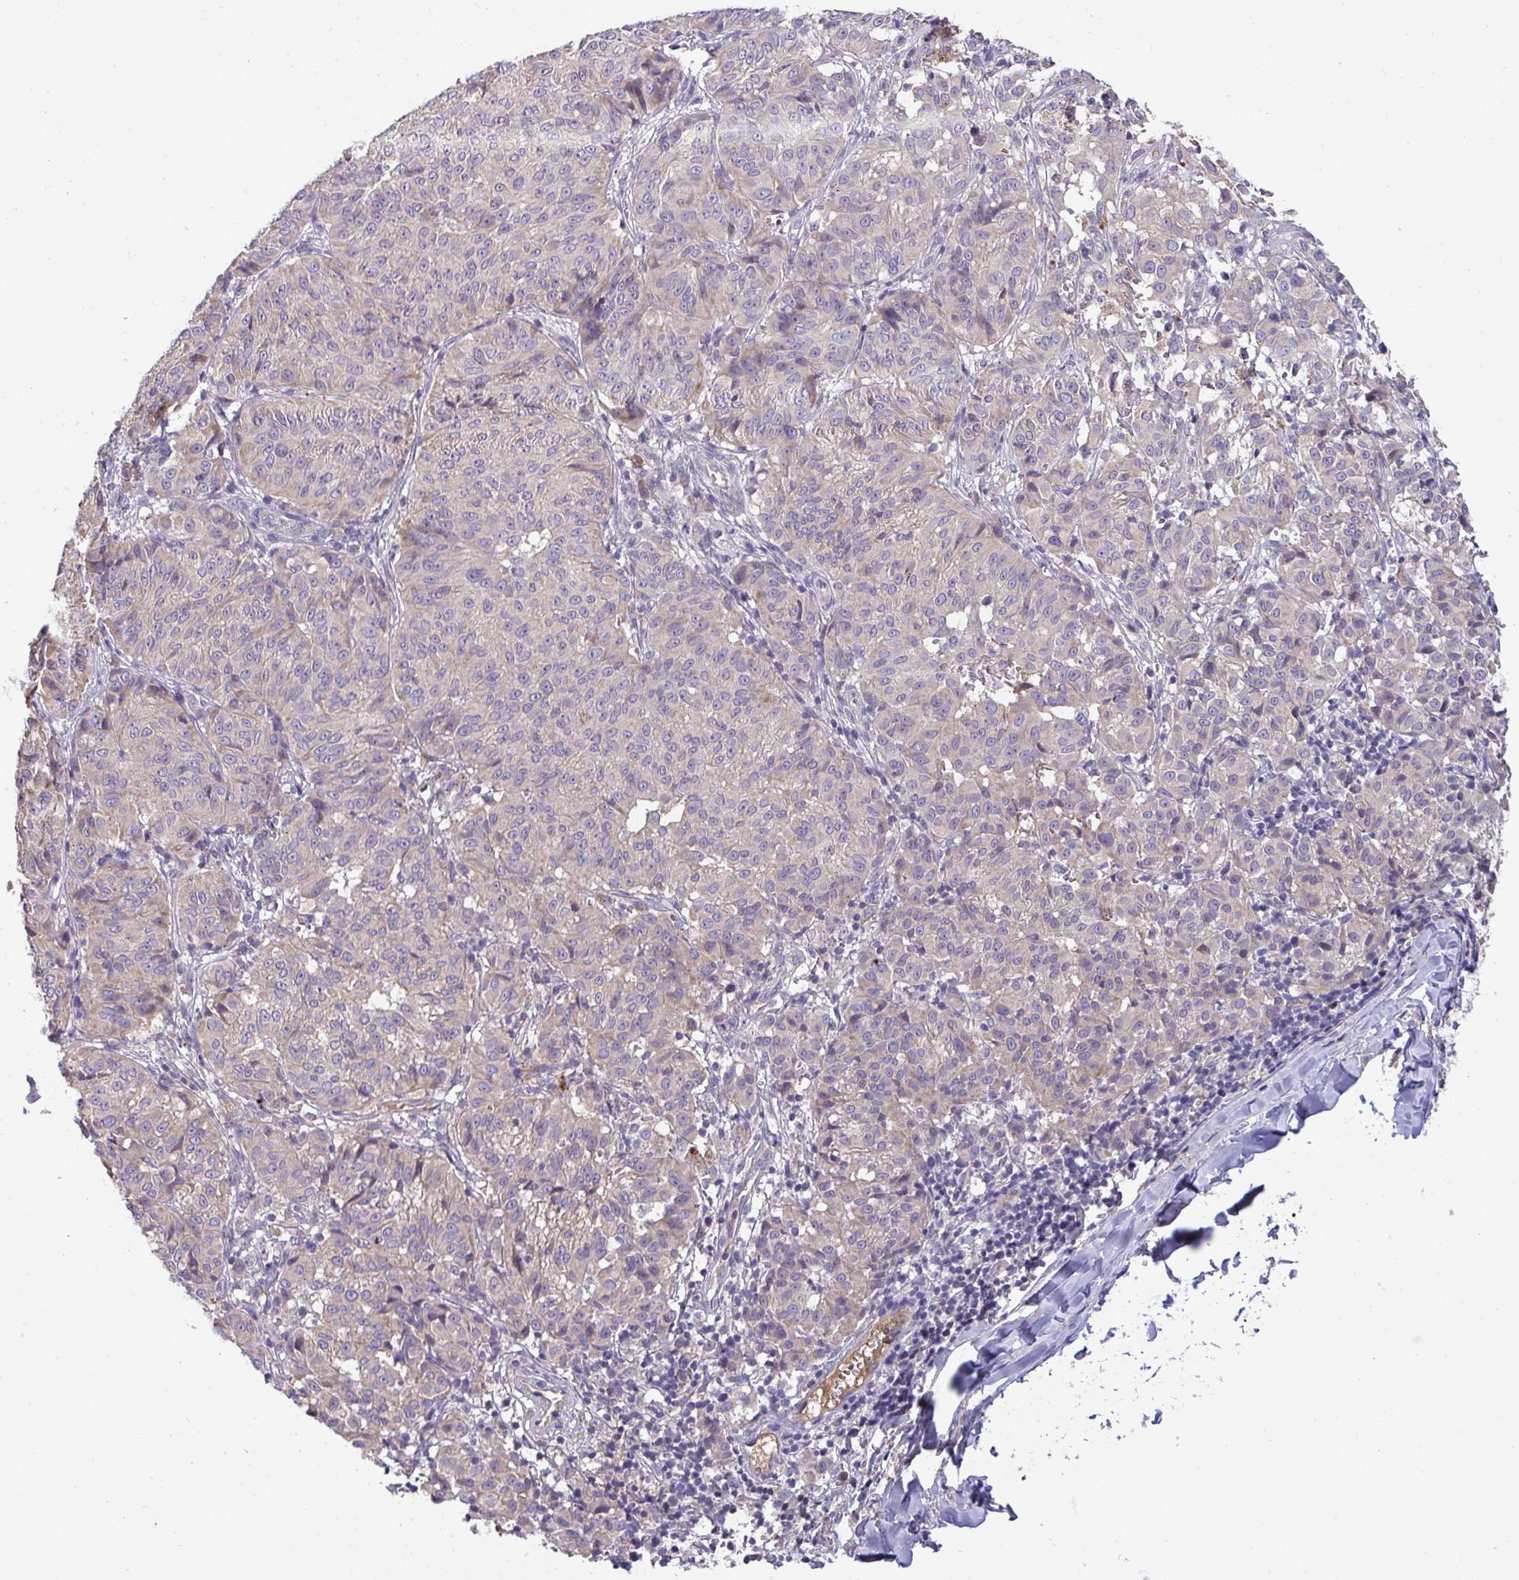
{"staining": {"intensity": "weak", "quantity": "<25%", "location": "cytoplasmic/membranous"}, "tissue": "melanoma", "cell_type": "Tumor cells", "image_type": "cancer", "snomed": [{"axis": "morphology", "description": "Malignant melanoma, NOS"}, {"axis": "topography", "description": "Skin"}], "caption": "IHC micrograph of neoplastic tissue: human malignant melanoma stained with DAB (3,3'-diaminobenzidine) shows no significant protein positivity in tumor cells.", "gene": "ZNF581", "patient": {"sex": "female", "age": 72}}